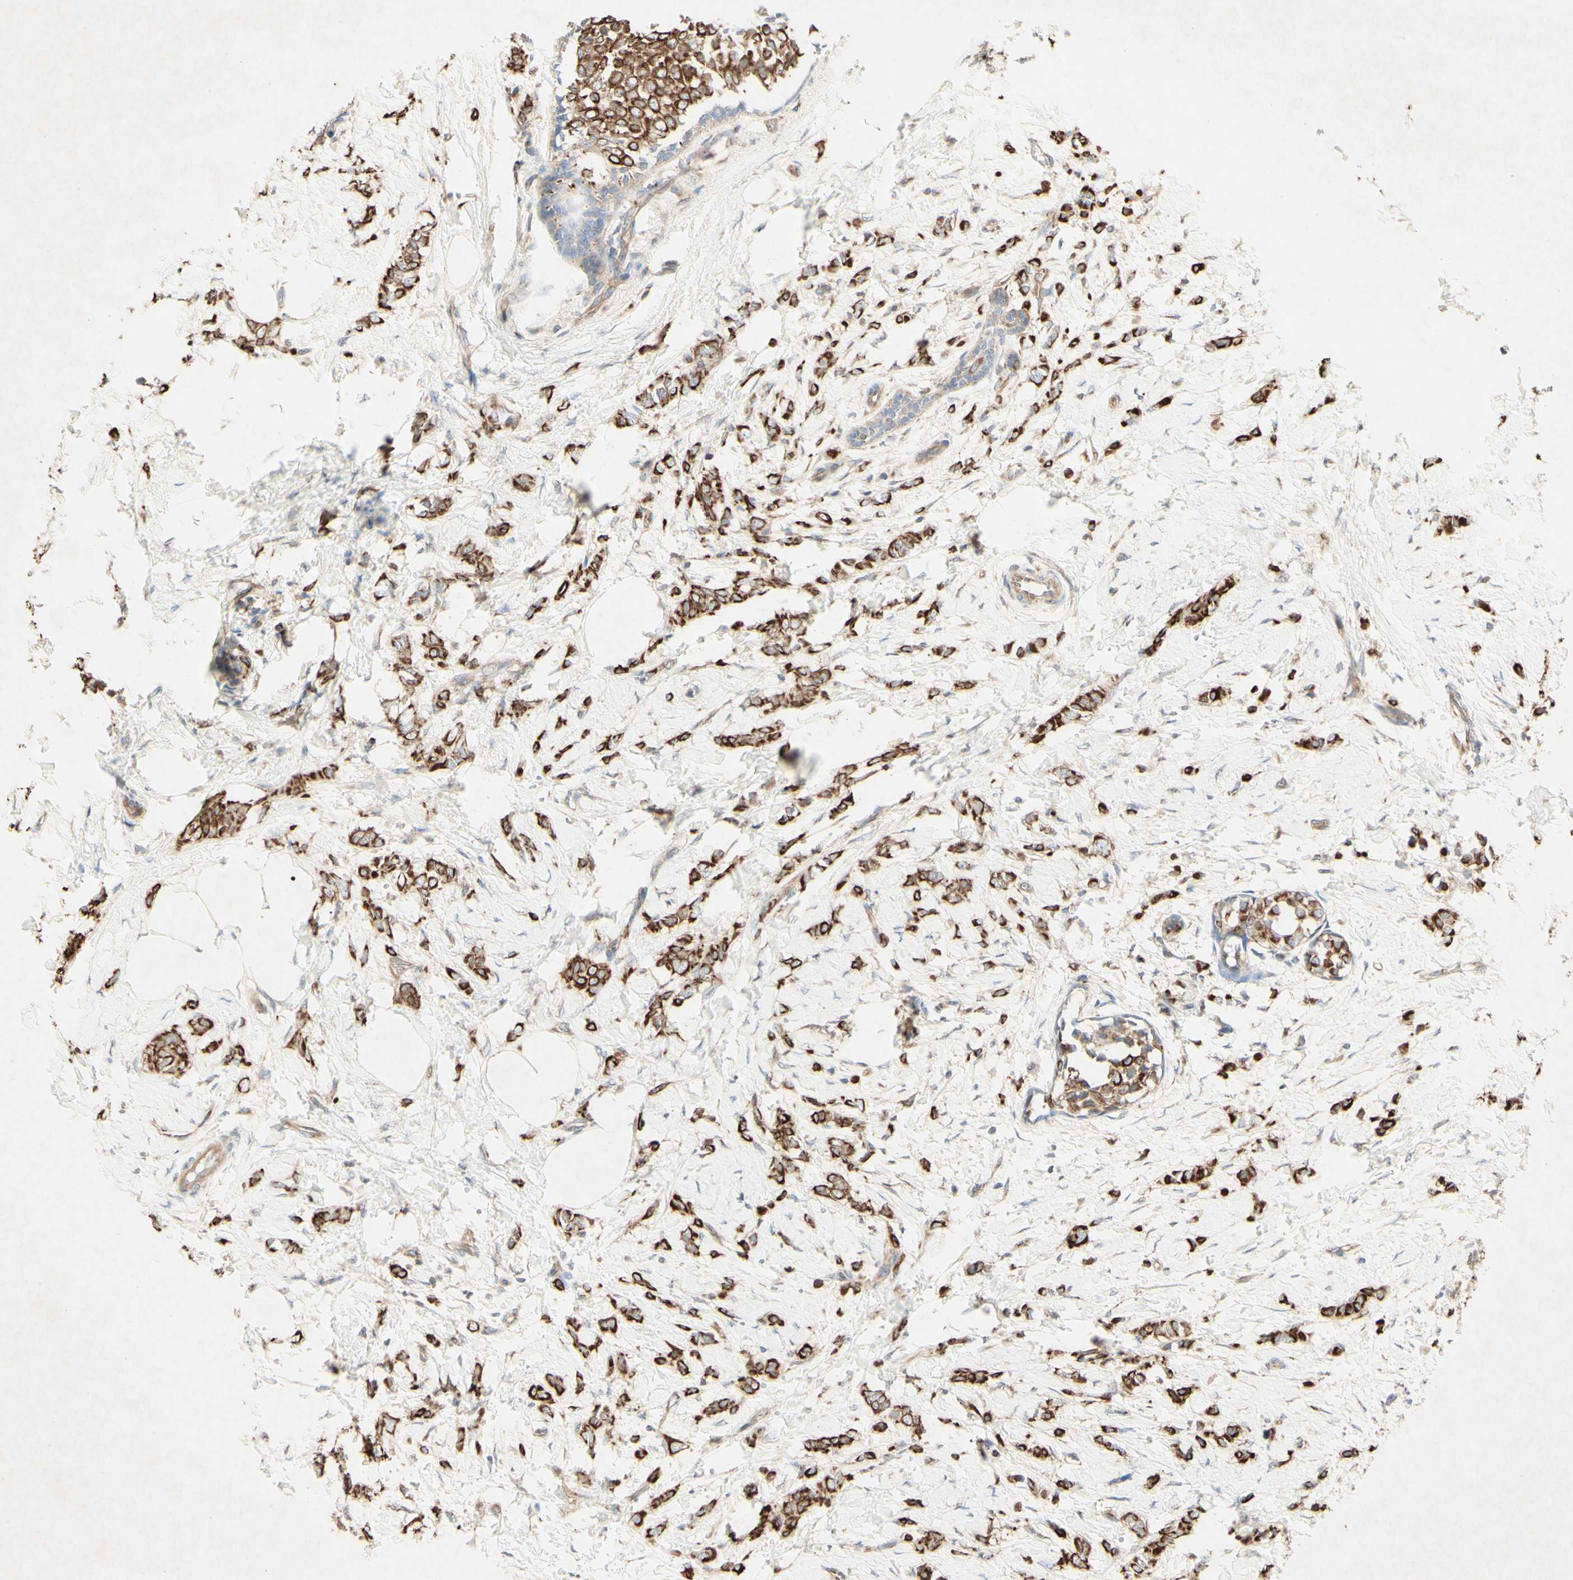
{"staining": {"intensity": "strong", "quantity": ">75%", "location": "cytoplasmic/membranous"}, "tissue": "breast cancer", "cell_type": "Tumor cells", "image_type": "cancer", "snomed": [{"axis": "morphology", "description": "Lobular carcinoma, in situ"}, {"axis": "morphology", "description": "Lobular carcinoma"}, {"axis": "topography", "description": "Breast"}], "caption": "IHC image of neoplastic tissue: lobular carcinoma in situ (breast) stained using IHC exhibits high levels of strong protein expression localized specifically in the cytoplasmic/membranous of tumor cells, appearing as a cytoplasmic/membranous brown color.", "gene": "MTM1", "patient": {"sex": "female", "age": 41}}